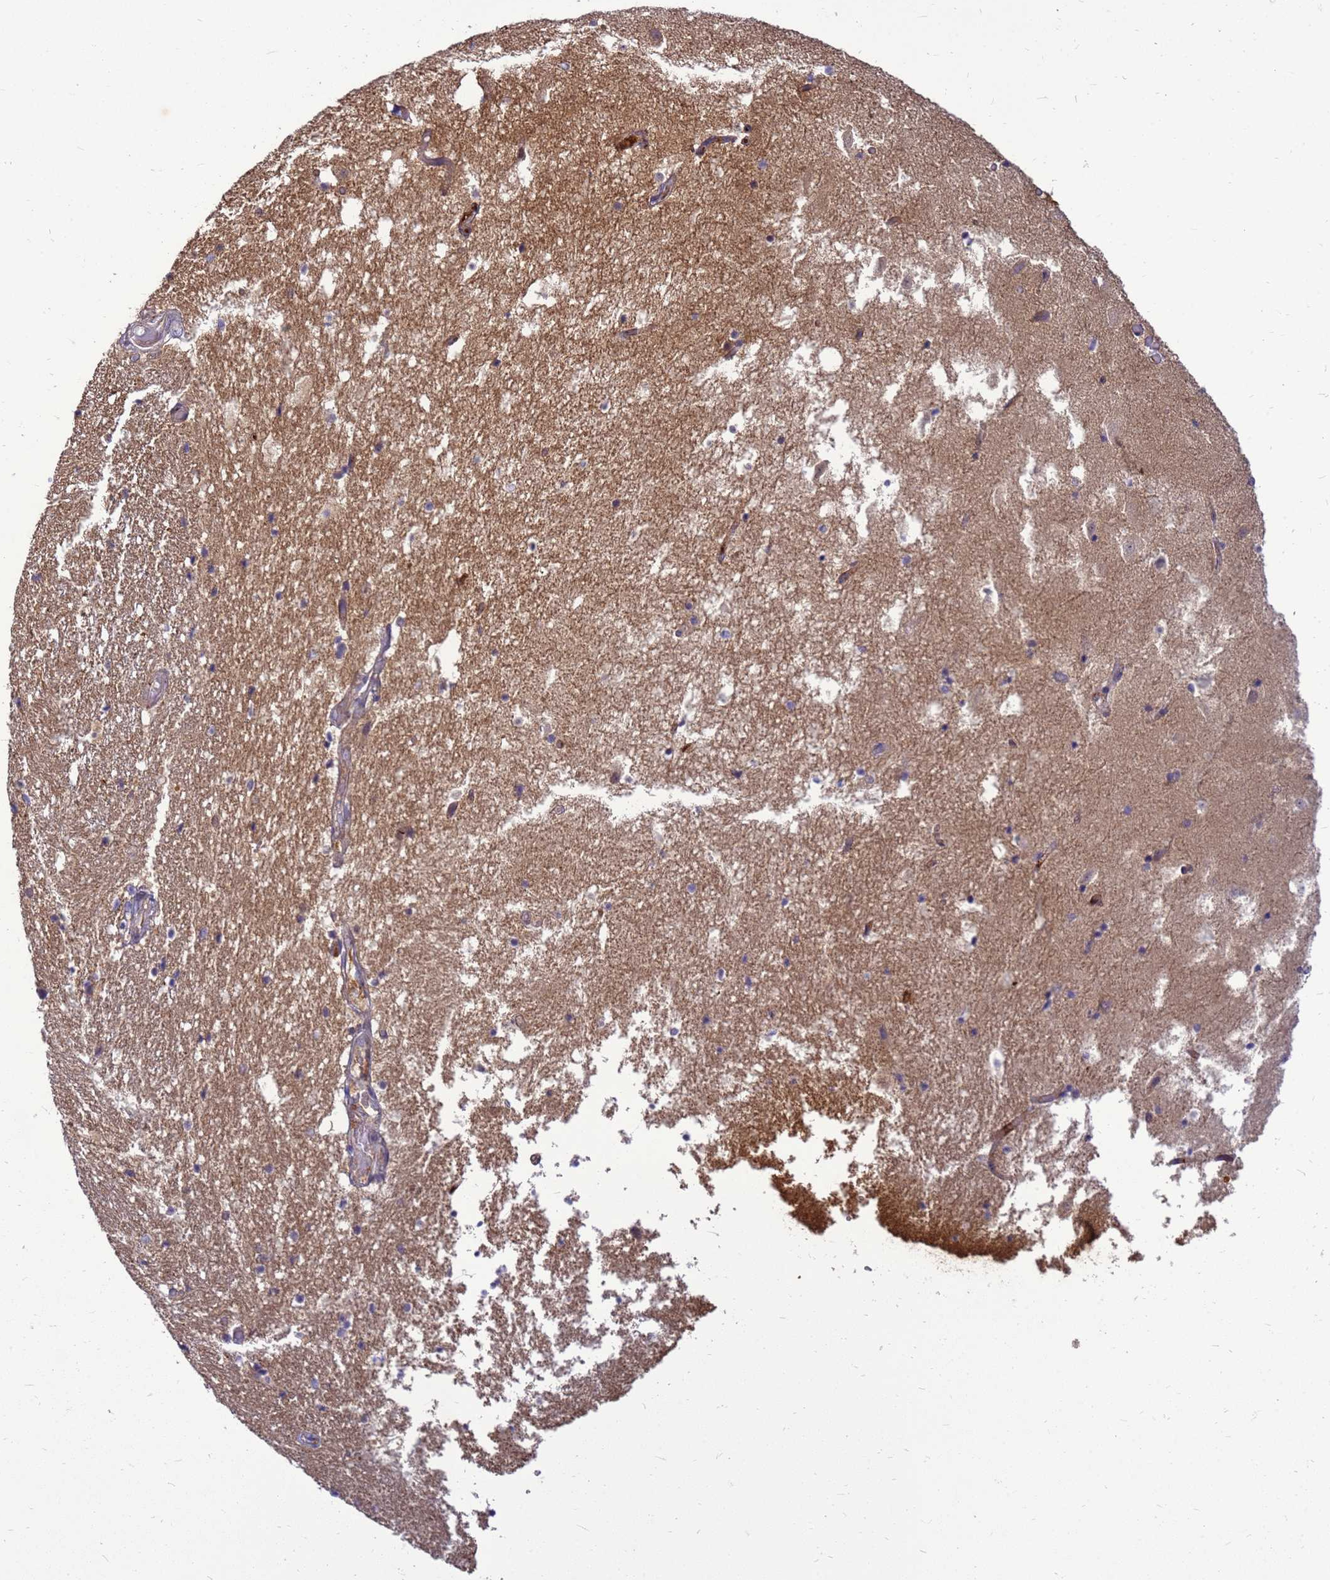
{"staining": {"intensity": "negative", "quantity": "none", "location": "none"}, "tissue": "hippocampus", "cell_type": "Glial cells", "image_type": "normal", "snomed": [{"axis": "morphology", "description": "Normal tissue, NOS"}, {"axis": "topography", "description": "Hippocampus"}], "caption": "Immunohistochemical staining of unremarkable human hippocampus shows no significant expression in glial cells. (DAB immunohistochemistry (IHC) visualized using brightfield microscopy, high magnification).", "gene": "ENOPH1", "patient": {"sex": "female", "age": 52}}